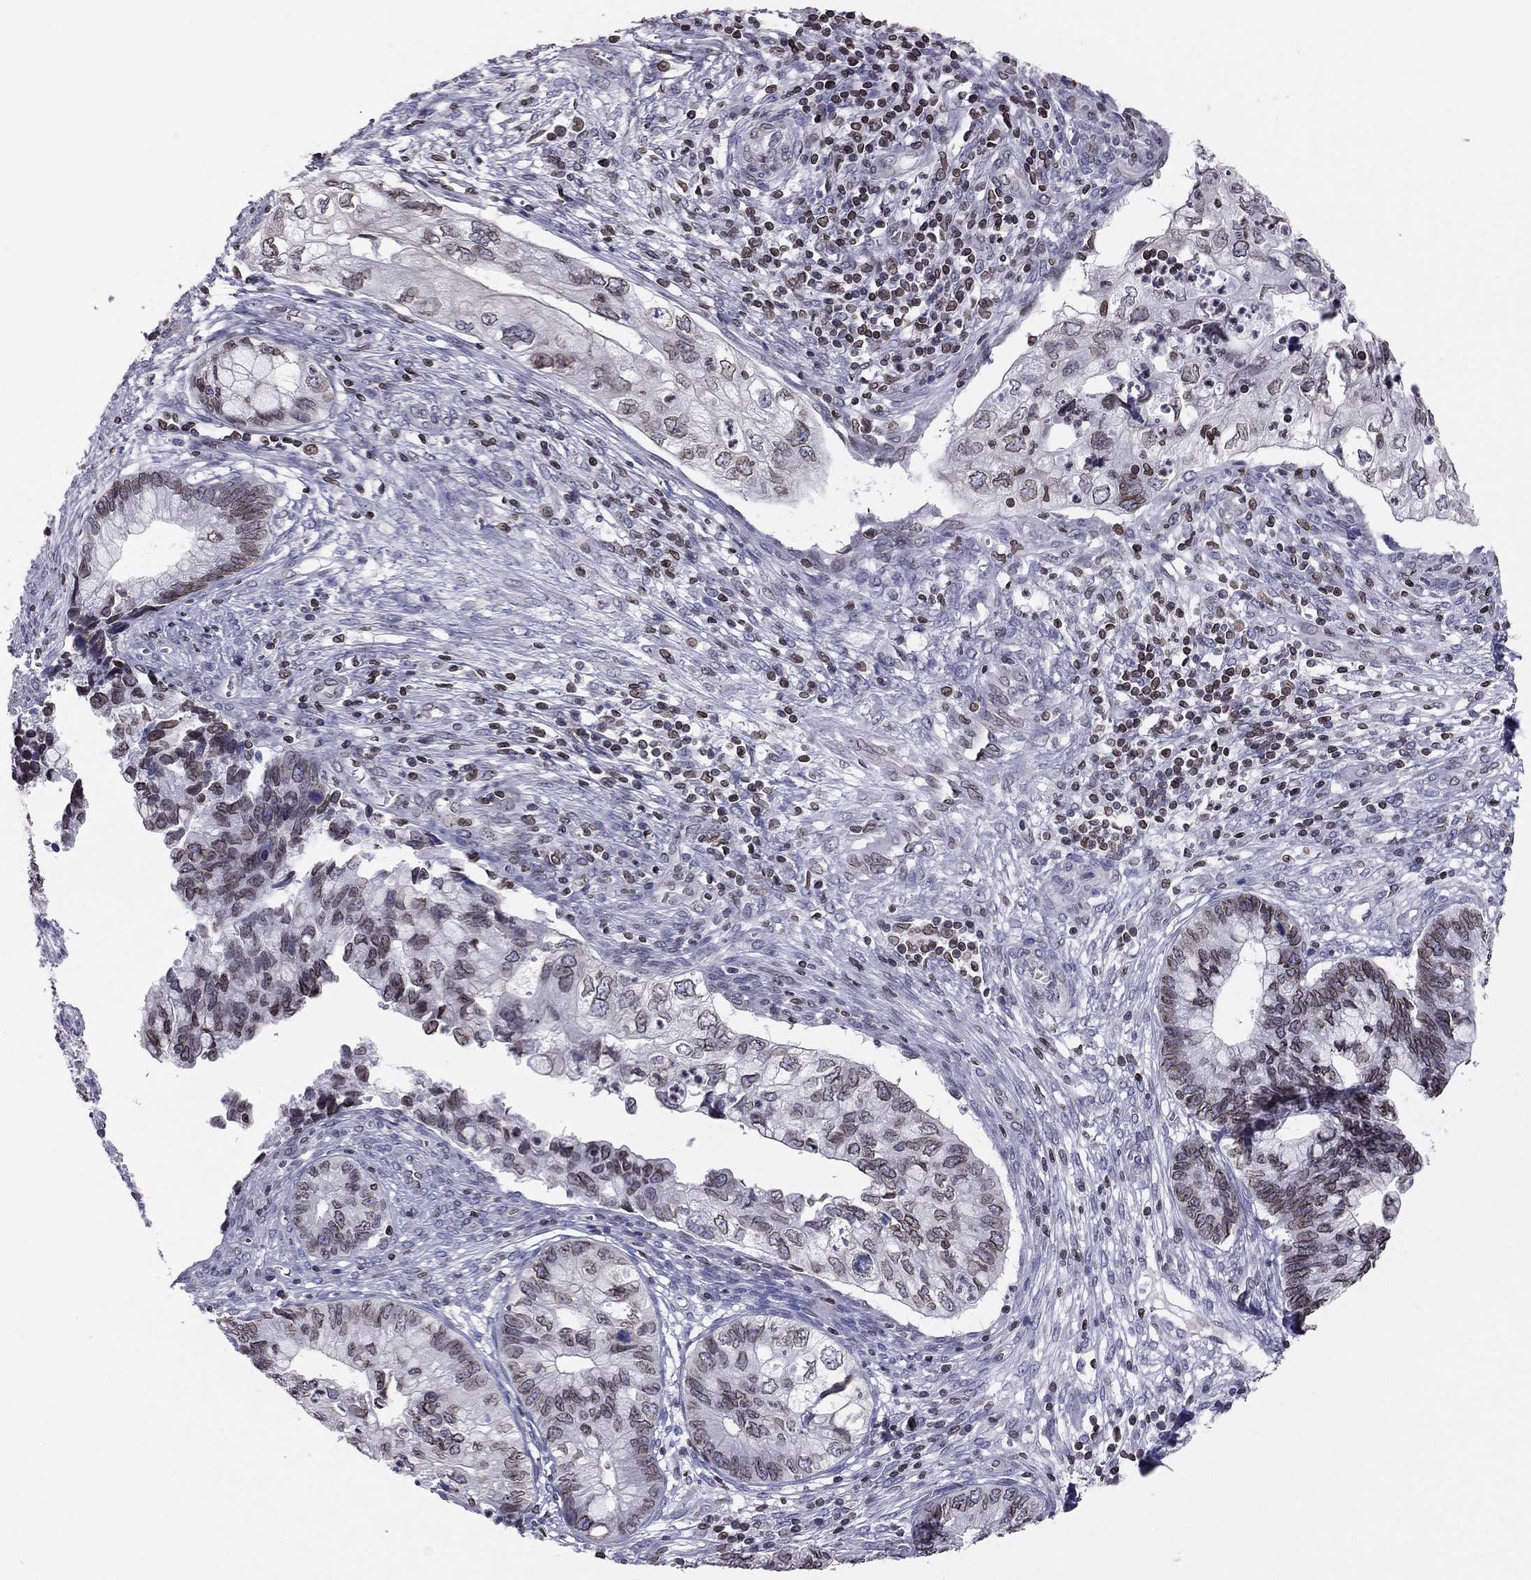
{"staining": {"intensity": "weak", "quantity": ">75%", "location": "cytoplasmic/membranous,nuclear"}, "tissue": "cervical cancer", "cell_type": "Tumor cells", "image_type": "cancer", "snomed": [{"axis": "morphology", "description": "Adenocarcinoma, NOS"}, {"axis": "topography", "description": "Cervix"}], "caption": "IHC photomicrograph of neoplastic tissue: adenocarcinoma (cervical) stained using IHC shows low levels of weak protein expression localized specifically in the cytoplasmic/membranous and nuclear of tumor cells, appearing as a cytoplasmic/membranous and nuclear brown color.", "gene": "ESPL1", "patient": {"sex": "female", "age": 44}}